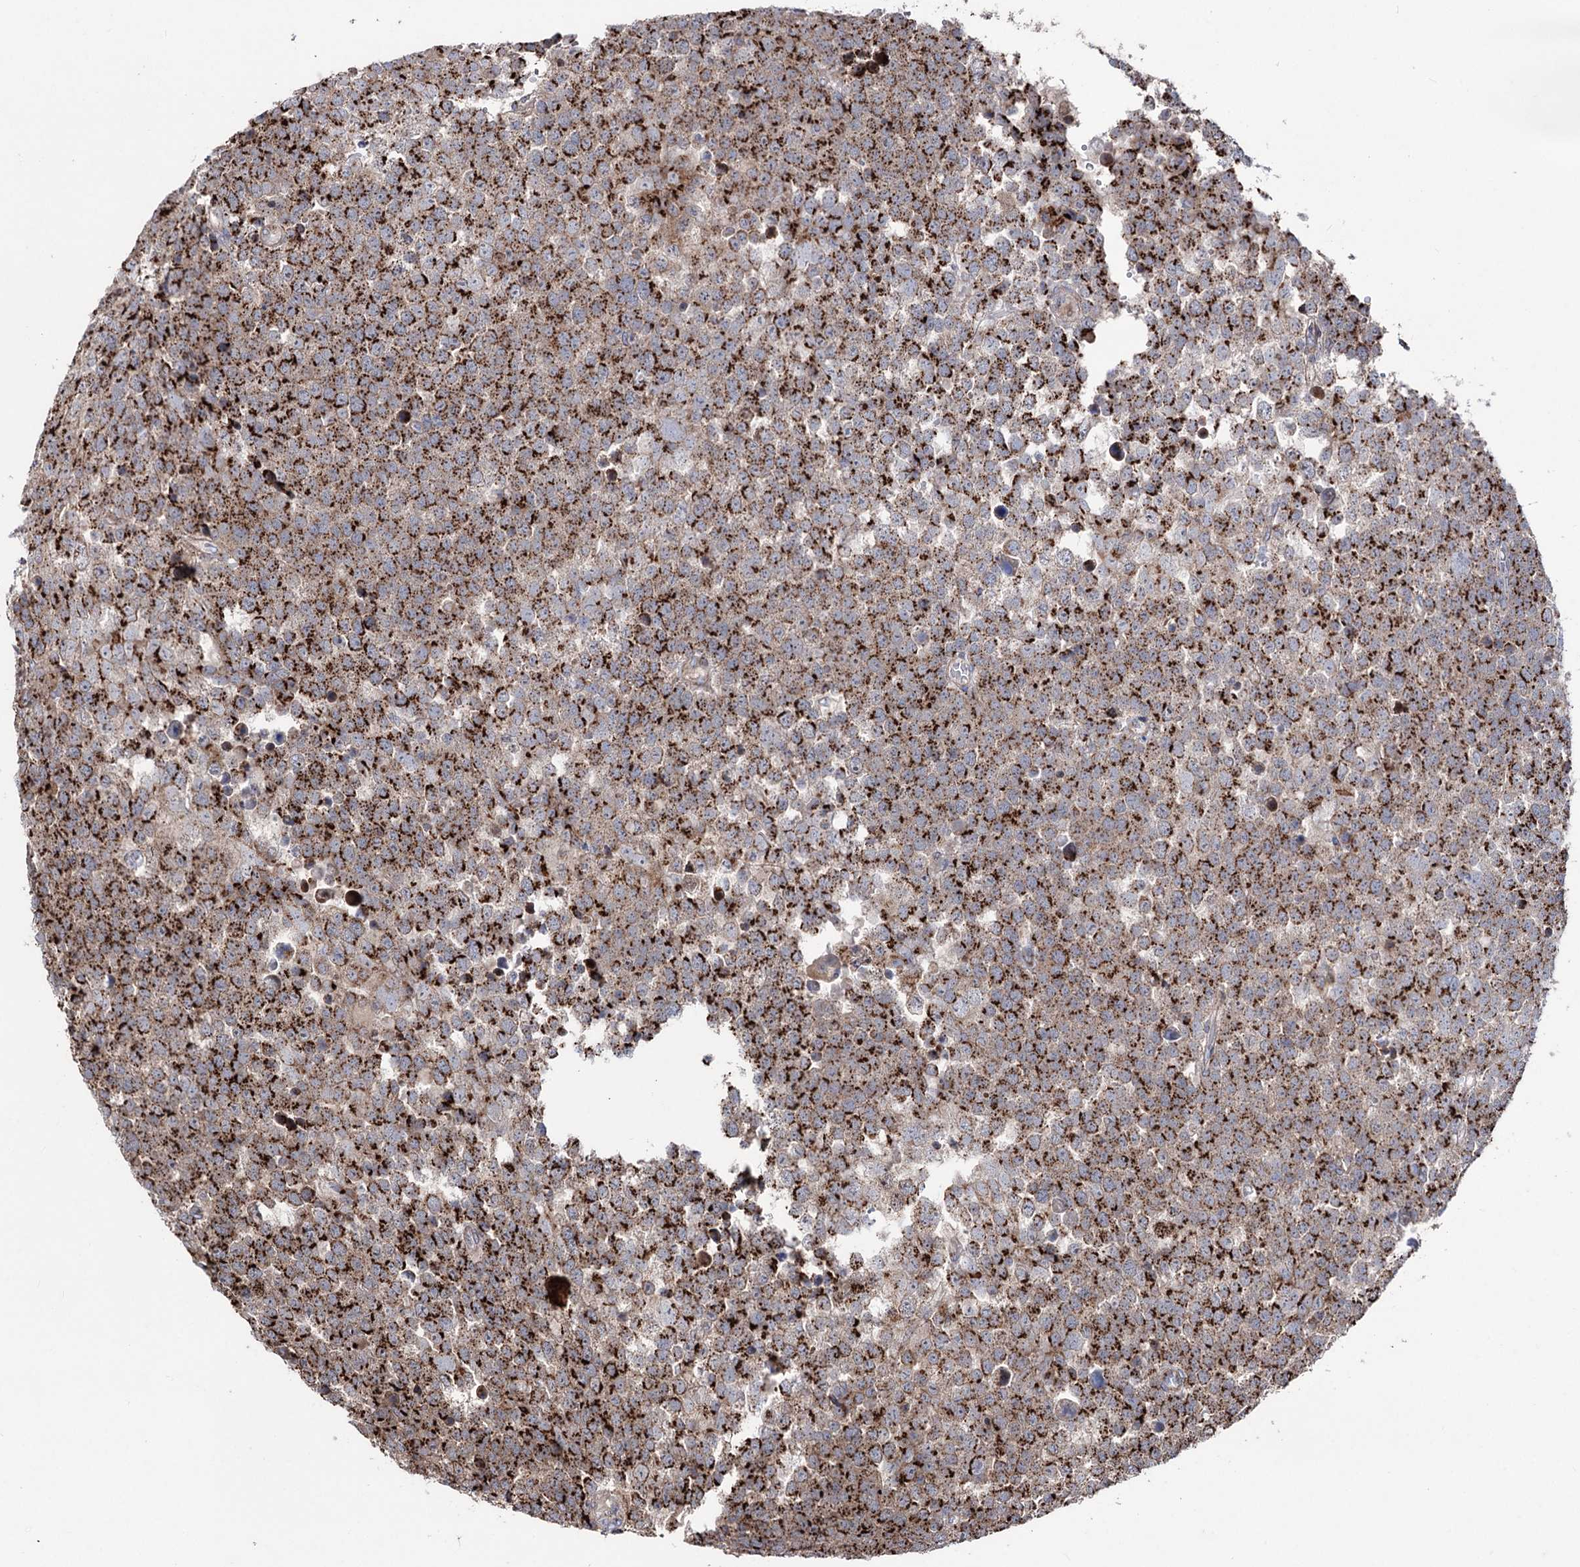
{"staining": {"intensity": "strong", "quantity": ">75%", "location": "cytoplasmic/membranous"}, "tissue": "testis cancer", "cell_type": "Tumor cells", "image_type": "cancer", "snomed": [{"axis": "morphology", "description": "Seminoma, NOS"}, {"axis": "topography", "description": "Testis"}], "caption": "IHC of human testis cancer (seminoma) reveals high levels of strong cytoplasmic/membranous staining in approximately >75% of tumor cells.", "gene": "ARHGAP20", "patient": {"sex": "male", "age": 71}}